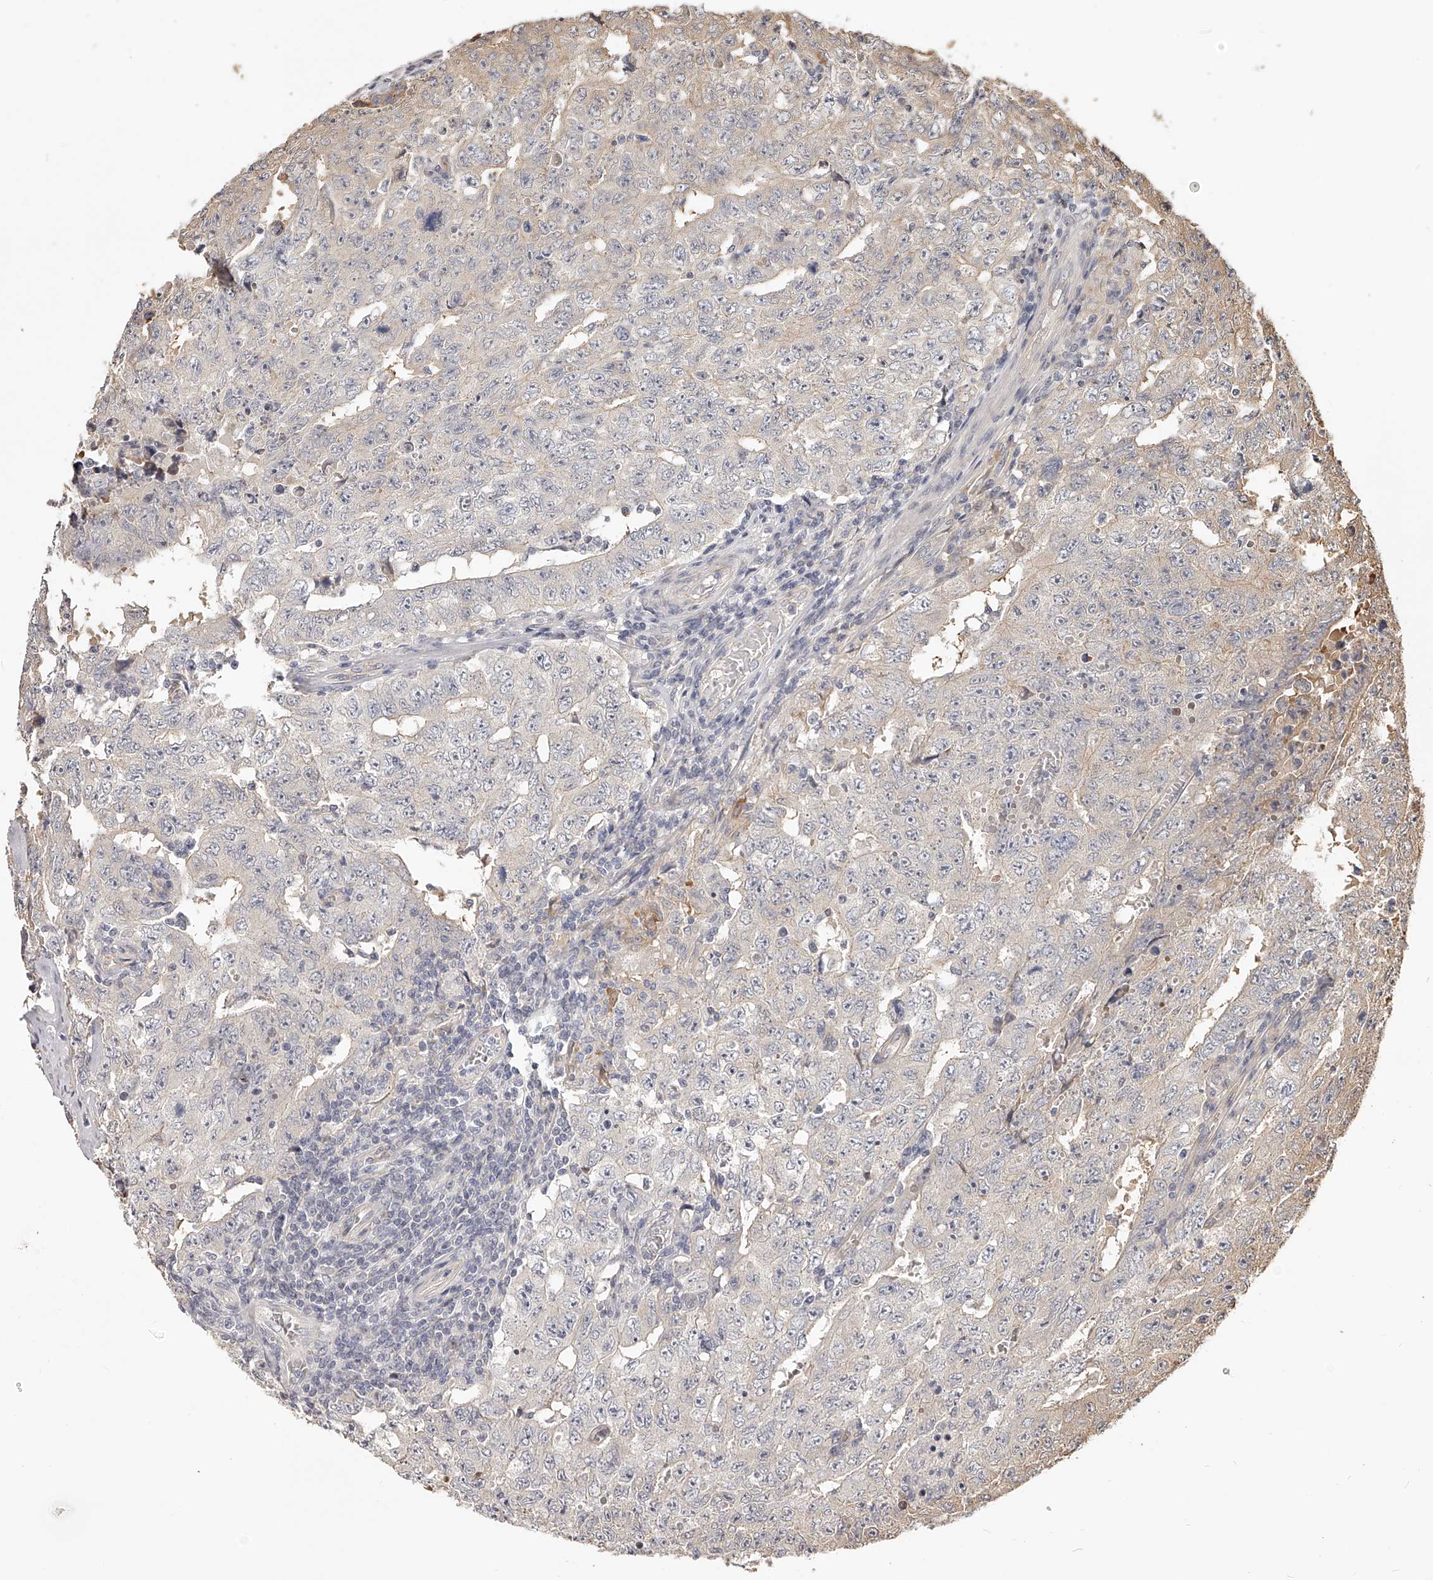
{"staining": {"intensity": "weak", "quantity": "<25%", "location": "cytoplasmic/membranous"}, "tissue": "testis cancer", "cell_type": "Tumor cells", "image_type": "cancer", "snomed": [{"axis": "morphology", "description": "Carcinoma, Embryonal, NOS"}, {"axis": "topography", "description": "Testis"}], "caption": "There is no significant positivity in tumor cells of testis cancer (embryonal carcinoma).", "gene": "ZNF582", "patient": {"sex": "male", "age": 26}}